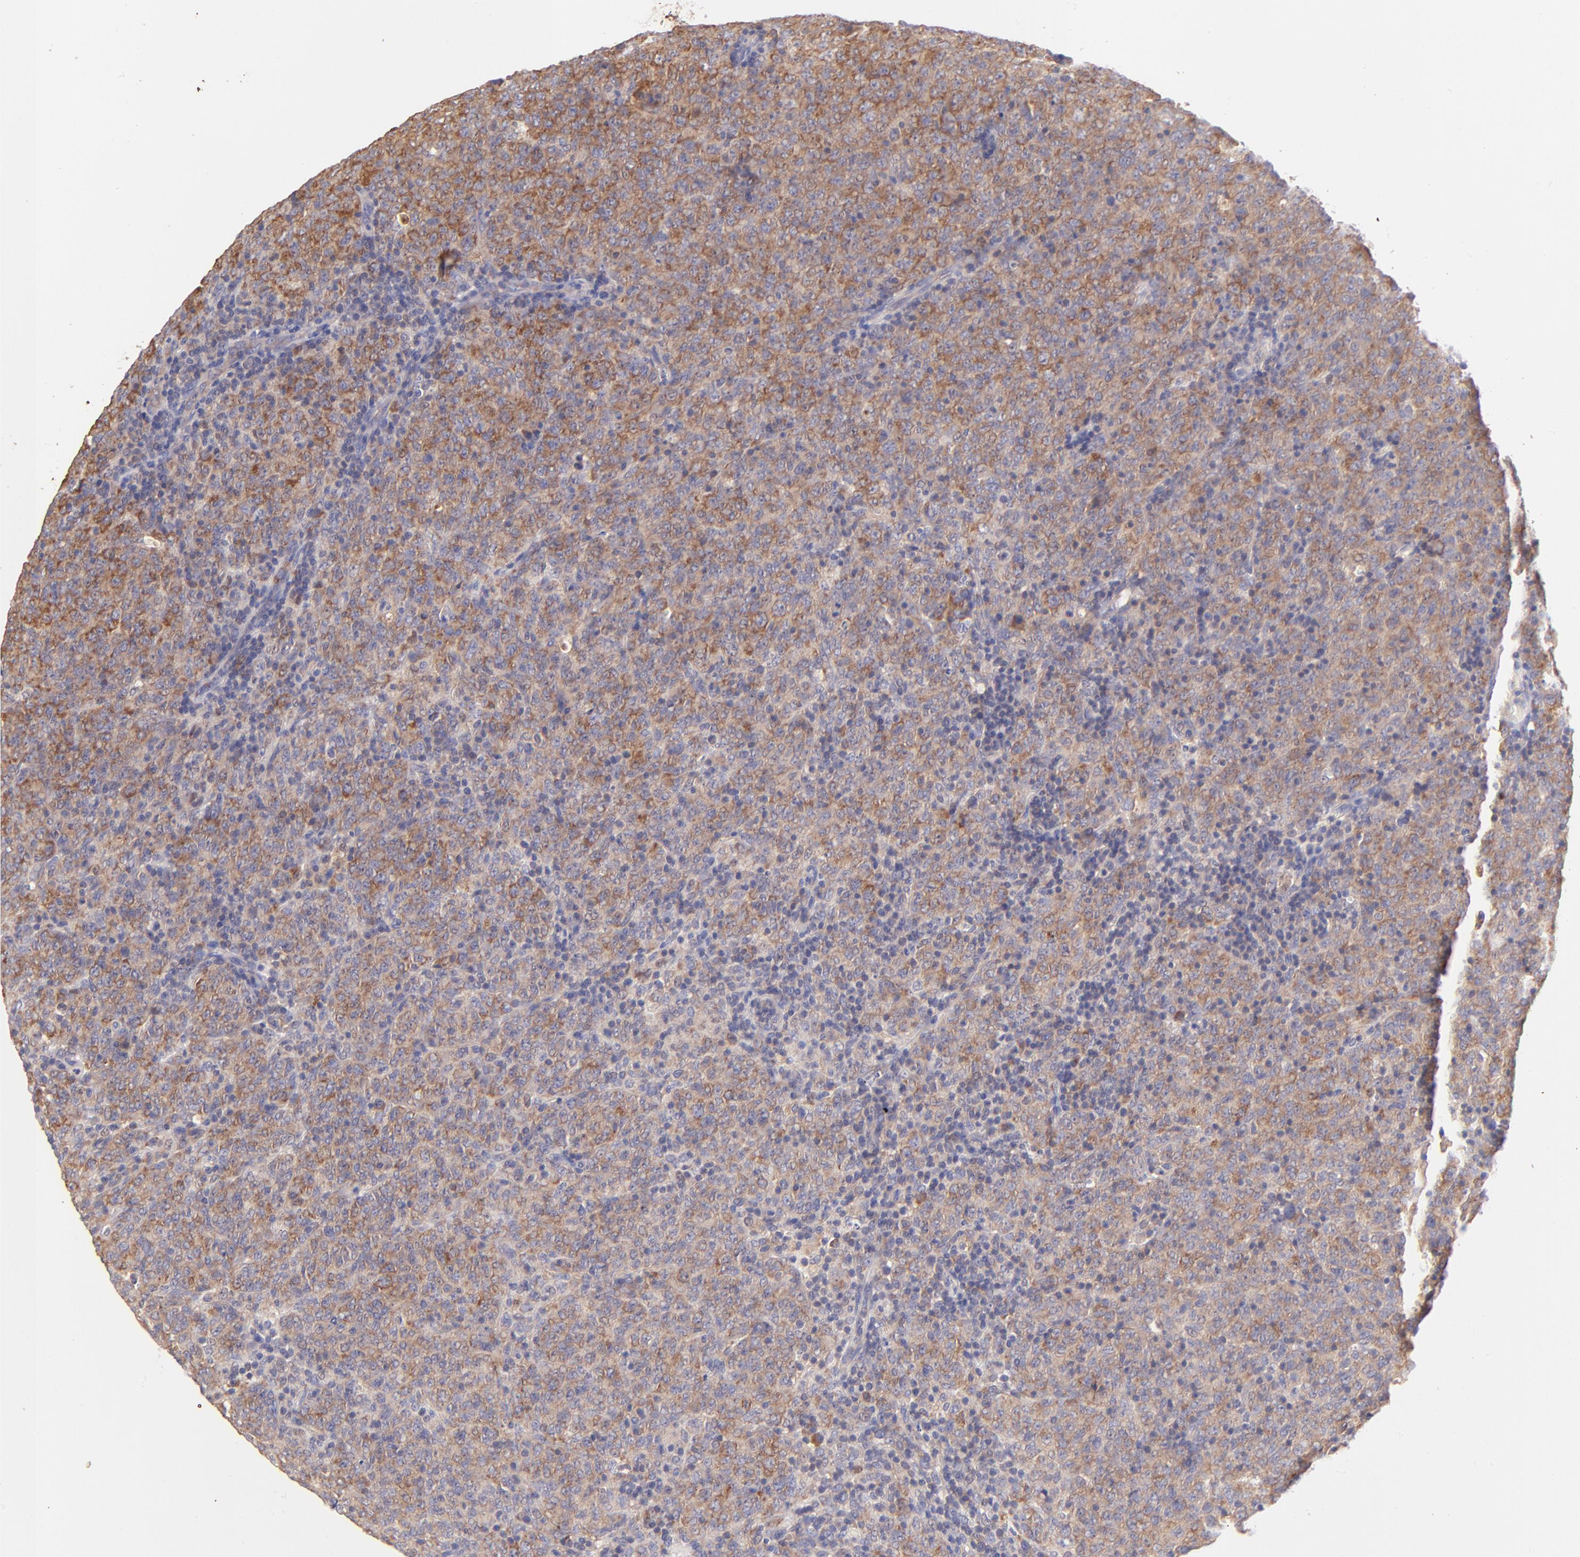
{"staining": {"intensity": "moderate", "quantity": ">75%", "location": "cytoplasmic/membranous"}, "tissue": "lymphoma", "cell_type": "Tumor cells", "image_type": "cancer", "snomed": [{"axis": "morphology", "description": "Malignant lymphoma, non-Hodgkin's type, High grade"}, {"axis": "topography", "description": "Tonsil"}], "caption": "Protein staining of lymphoma tissue shows moderate cytoplasmic/membranous expression in about >75% of tumor cells. The staining was performed using DAB (3,3'-diaminobenzidine), with brown indicating positive protein expression. Nuclei are stained blue with hematoxylin.", "gene": "RPL11", "patient": {"sex": "female", "age": 36}}